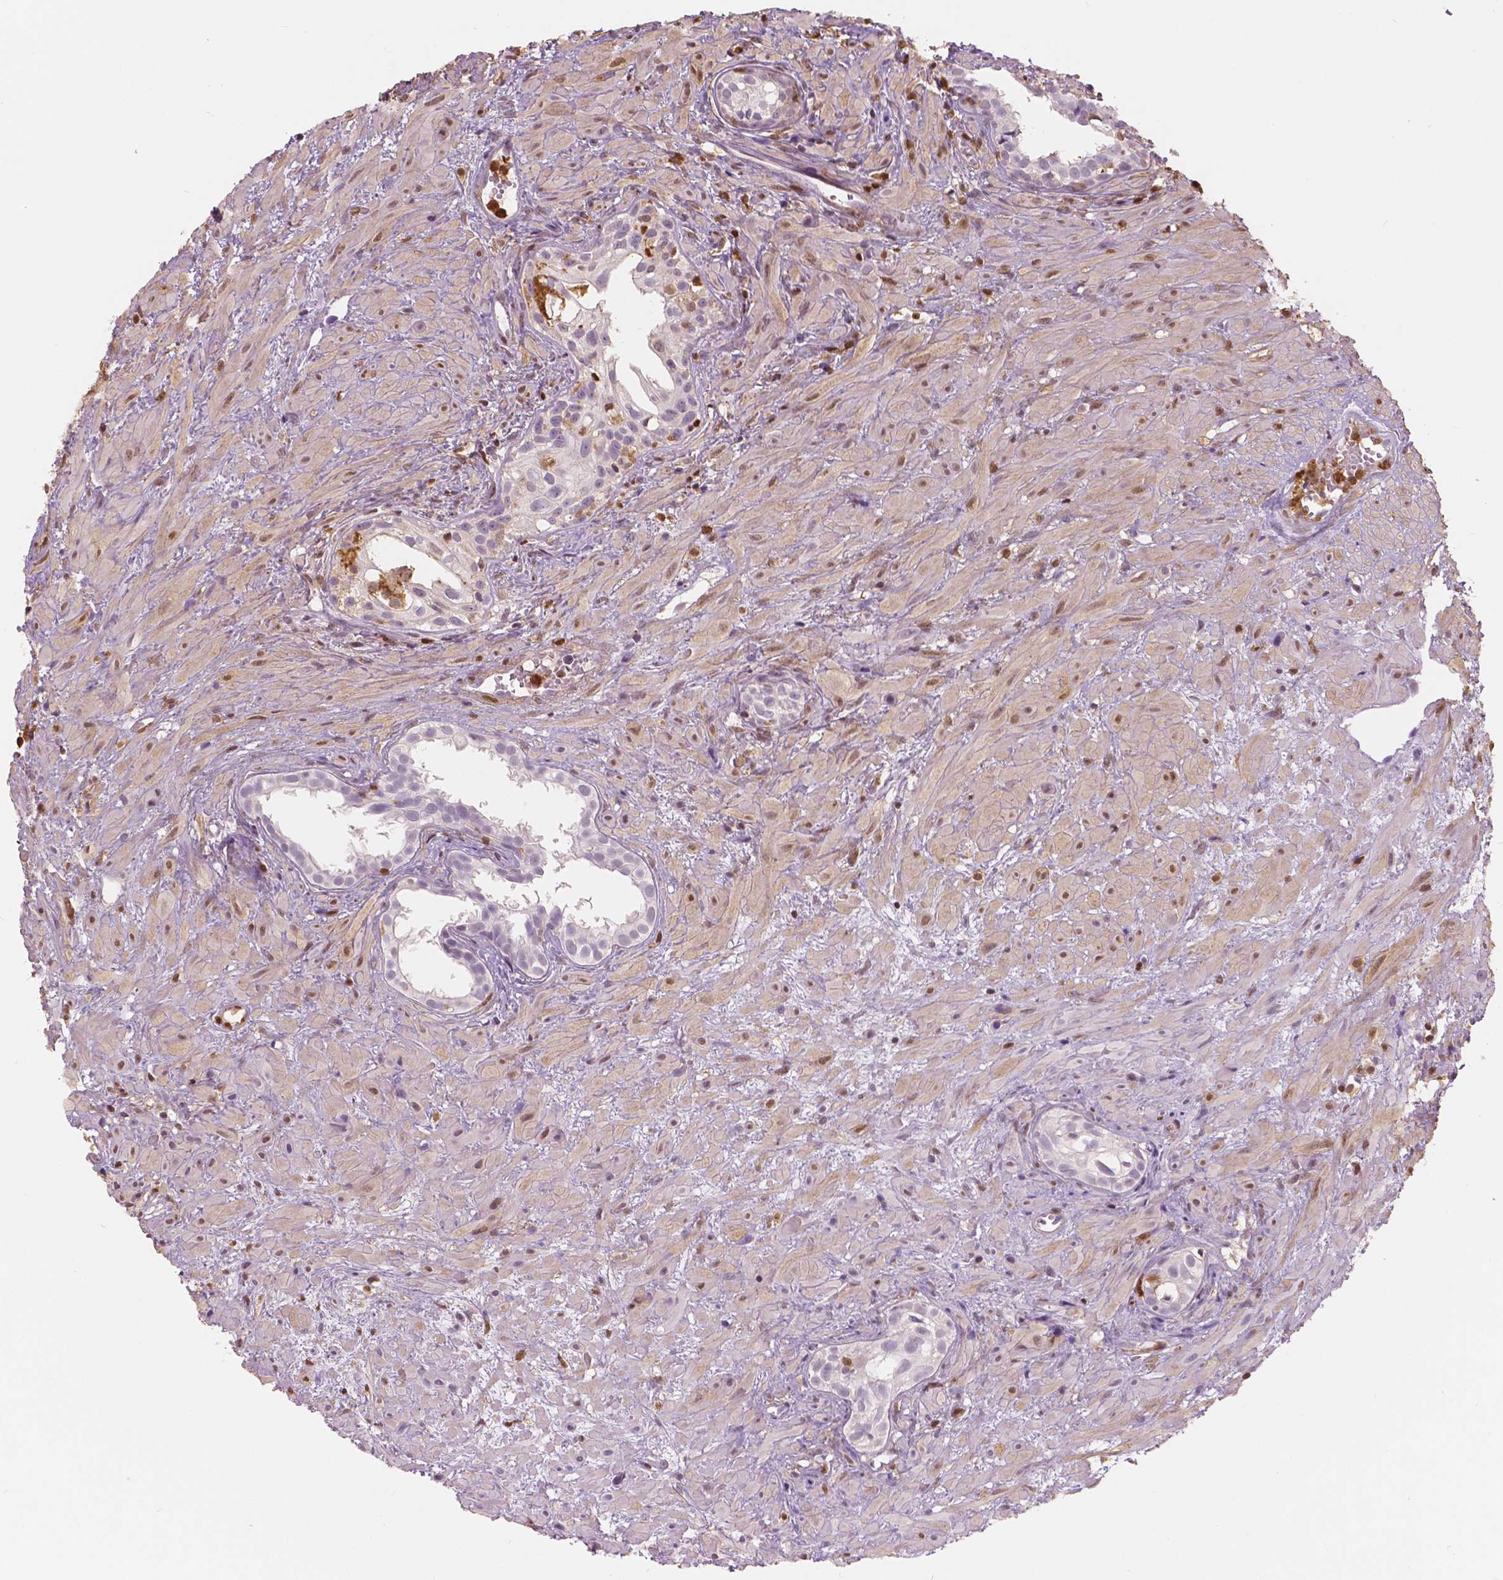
{"staining": {"intensity": "negative", "quantity": "none", "location": "none"}, "tissue": "prostate cancer", "cell_type": "Tumor cells", "image_type": "cancer", "snomed": [{"axis": "morphology", "description": "Adenocarcinoma, High grade"}, {"axis": "topography", "description": "Prostate"}], "caption": "Immunohistochemistry photomicrograph of neoplastic tissue: prostate cancer (adenocarcinoma (high-grade)) stained with DAB reveals no significant protein positivity in tumor cells.", "gene": "S100A4", "patient": {"sex": "male", "age": 79}}